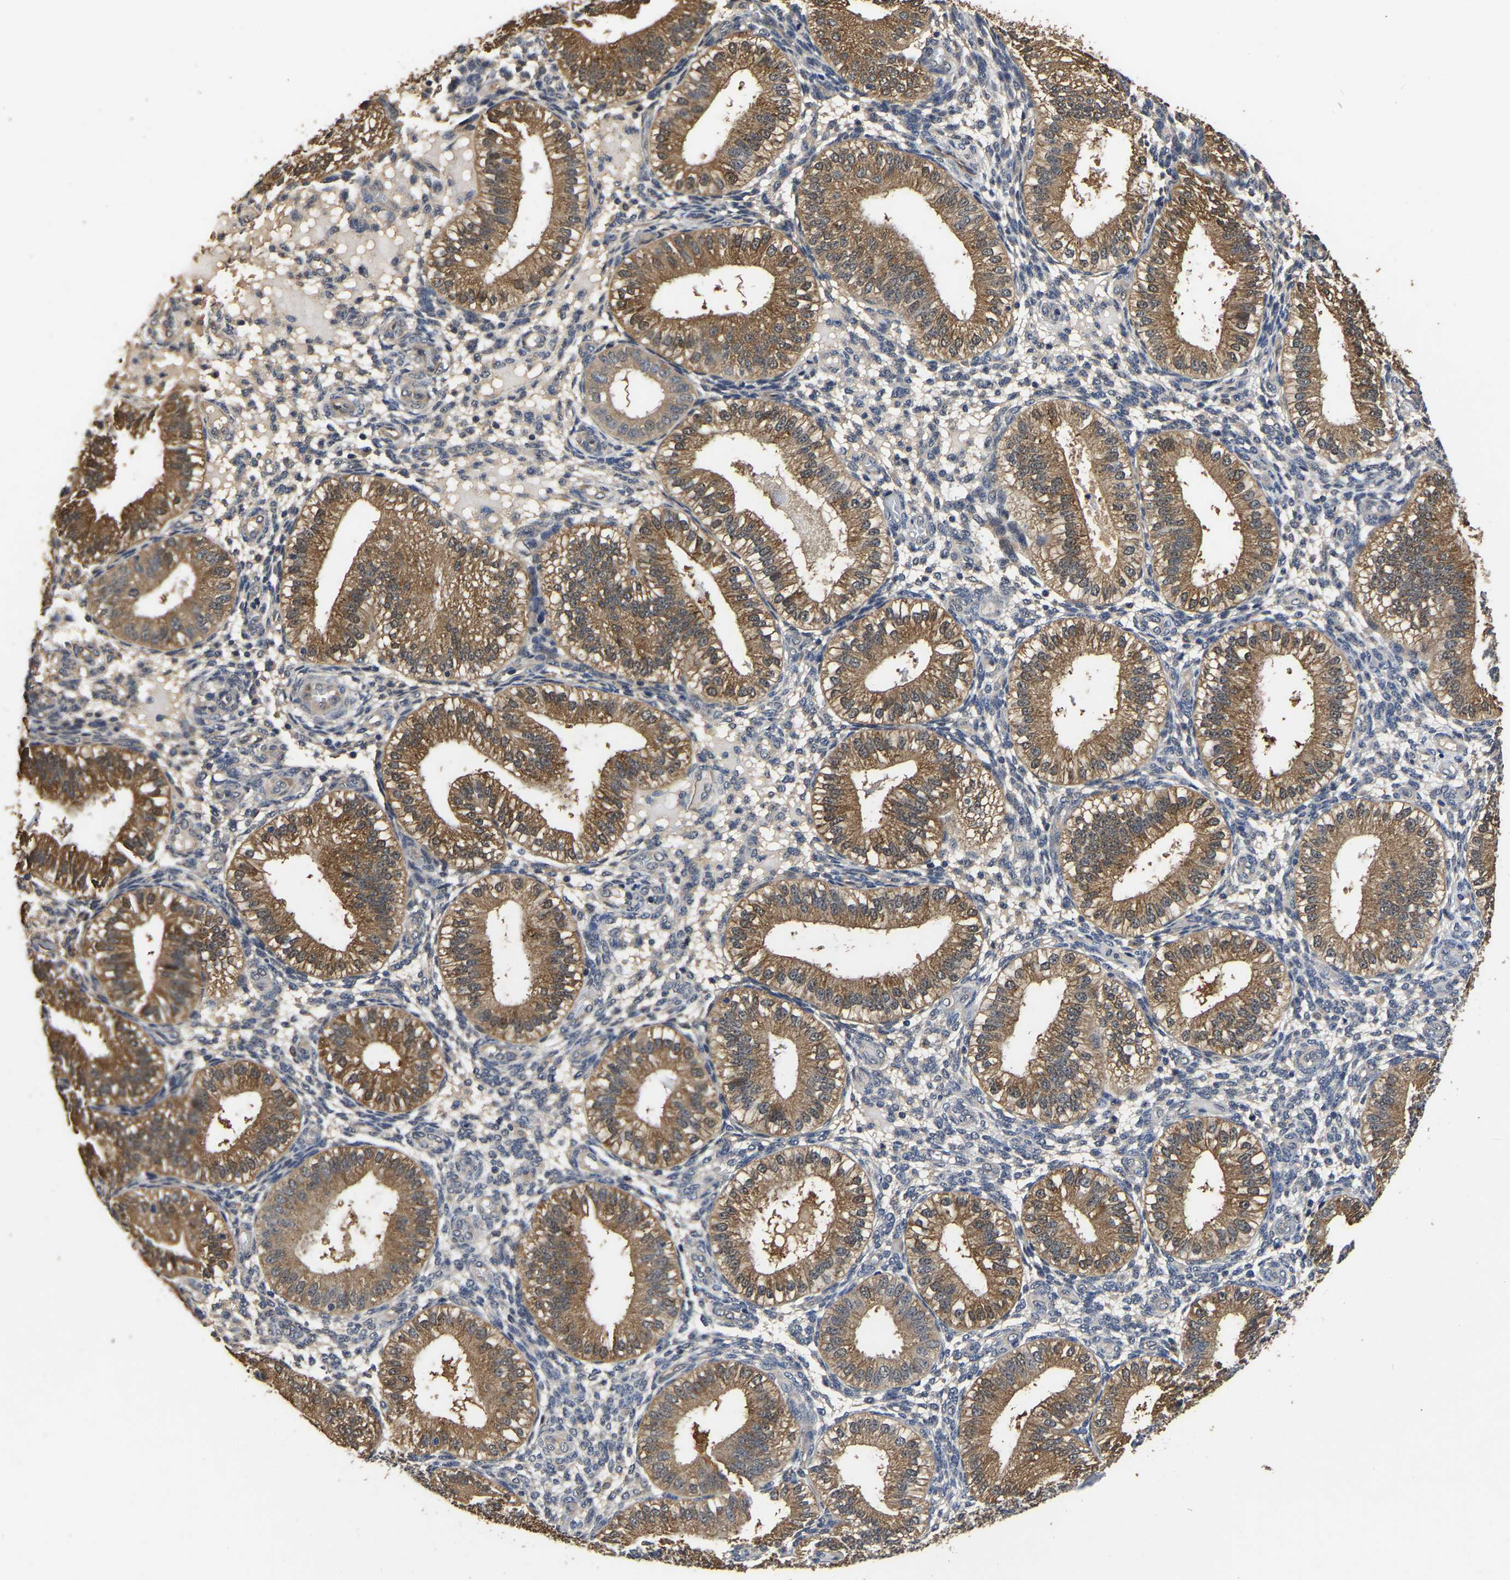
{"staining": {"intensity": "negative", "quantity": "none", "location": "none"}, "tissue": "endometrium", "cell_type": "Cells in endometrial stroma", "image_type": "normal", "snomed": [{"axis": "morphology", "description": "Normal tissue, NOS"}, {"axis": "topography", "description": "Endometrium"}], "caption": "High power microscopy image of an immunohistochemistry (IHC) photomicrograph of unremarkable endometrium, revealing no significant positivity in cells in endometrial stroma. Brightfield microscopy of immunohistochemistry (IHC) stained with DAB (3,3'-diaminobenzidine) (brown) and hematoxylin (blue), captured at high magnification.", "gene": "STK32C", "patient": {"sex": "female", "age": 39}}